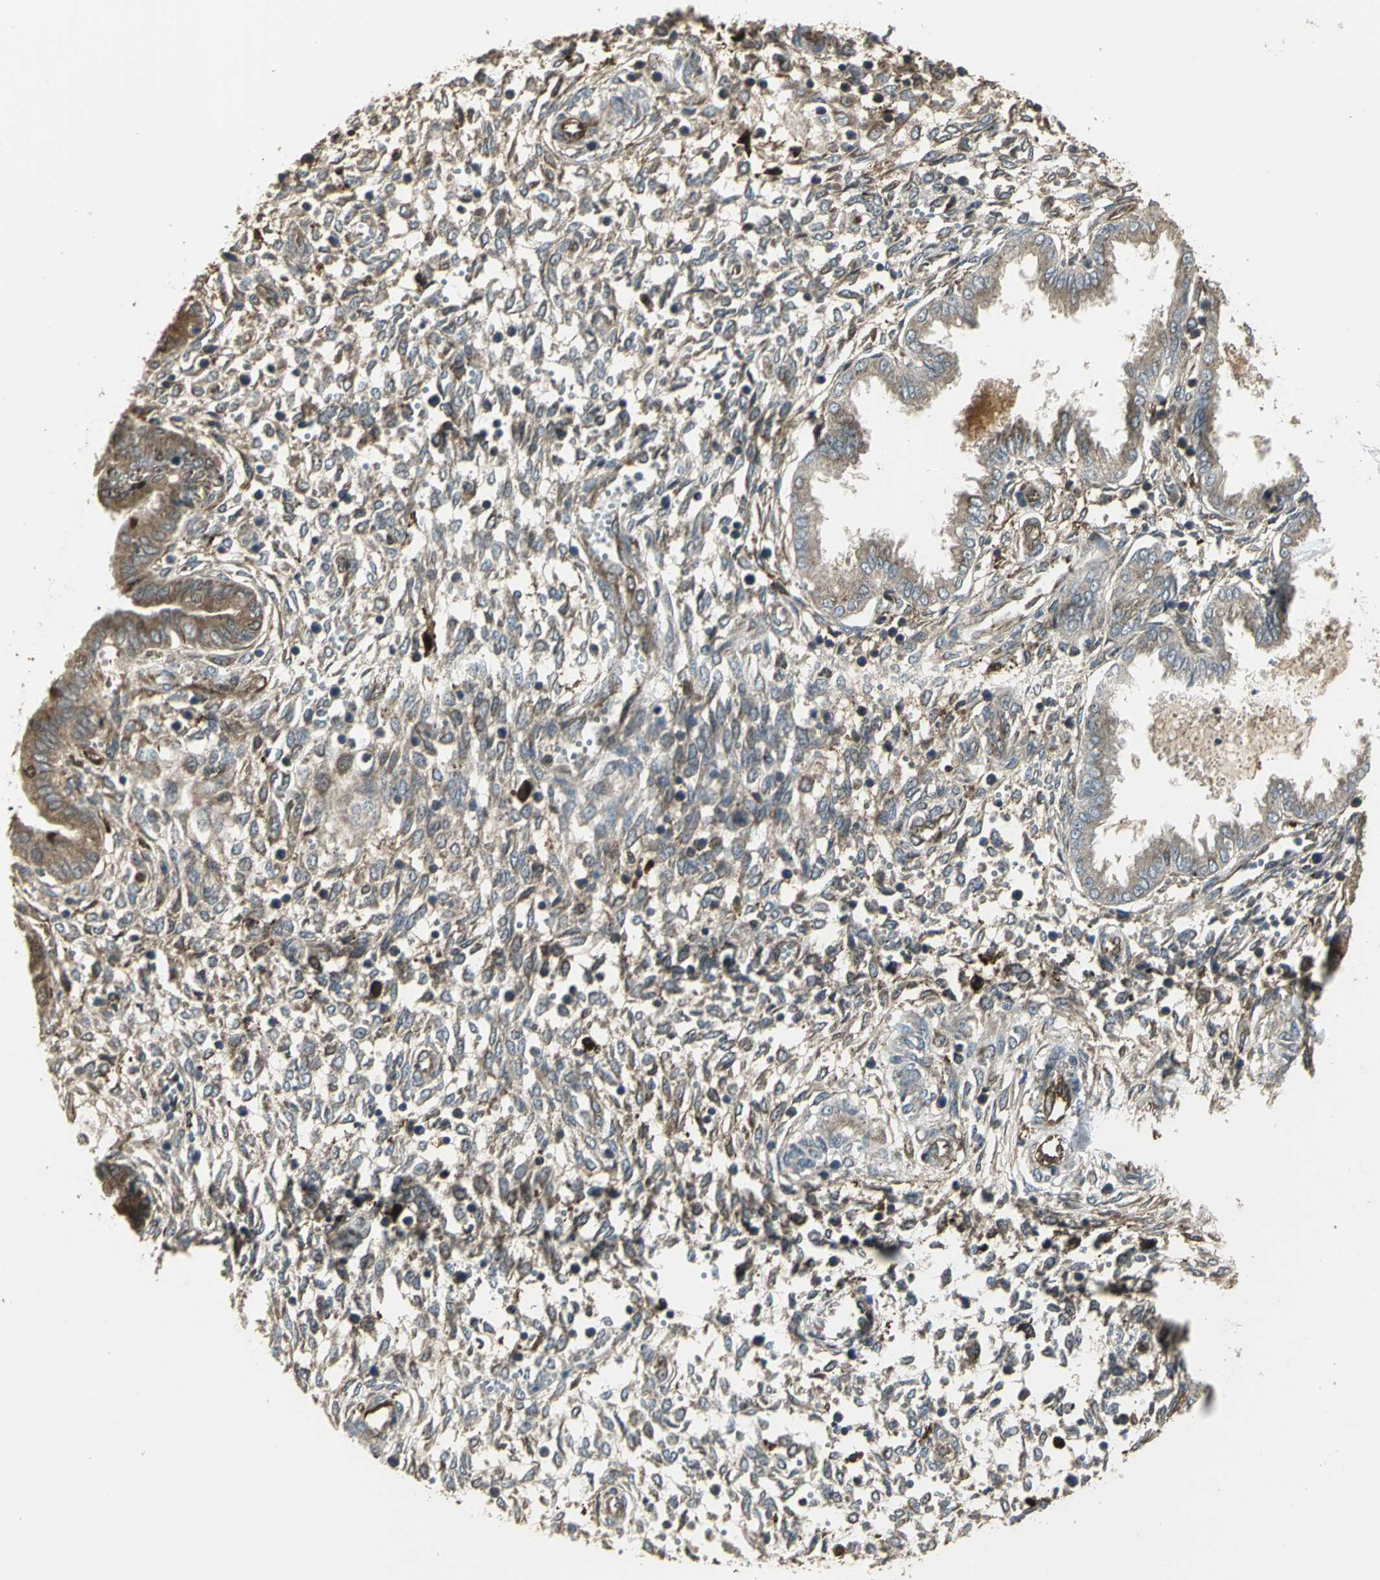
{"staining": {"intensity": "moderate", "quantity": ">75%", "location": "cytoplasmic/membranous"}, "tissue": "endometrium", "cell_type": "Cells in endometrial stroma", "image_type": "normal", "snomed": [{"axis": "morphology", "description": "Normal tissue, NOS"}, {"axis": "topography", "description": "Endometrium"}], "caption": "A medium amount of moderate cytoplasmic/membranous positivity is appreciated in approximately >75% of cells in endometrial stroma in benign endometrium.", "gene": "PRXL2B", "patient": {"sex": "female", "age": 33}}